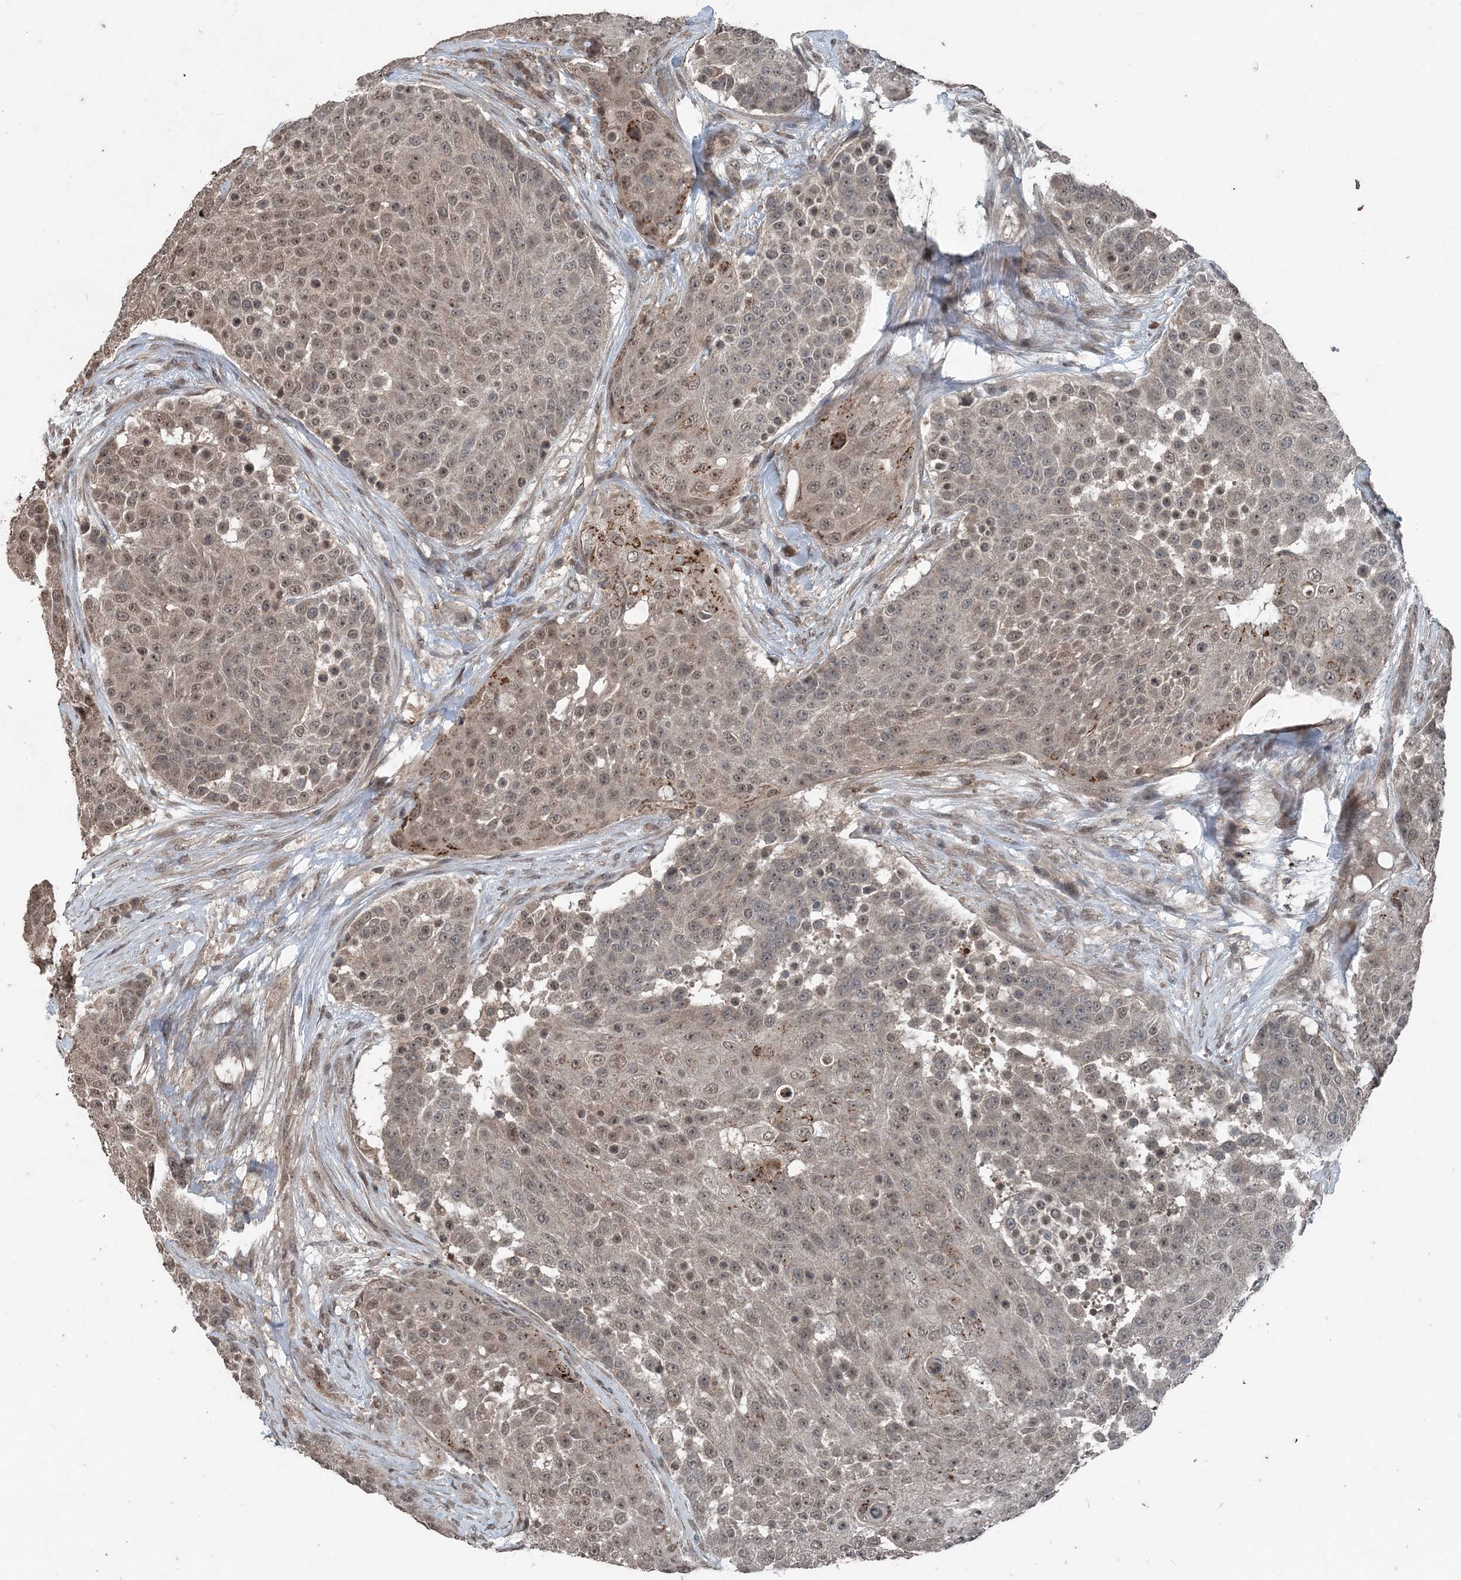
{"staining": {"intensity": "weak", "quantity": "<25%", "location": "cytoplasmic/membranous,nuclear"}, "tissue": "urothelial cancer", "cell_type": "Tumor cells", "image_type": "cancer", "snomed": [{"axis": "morphology", "description": "Urothelial carcinoma, High grade"}, {"axis": "topography", "description": "Urinary bladder"}], "caption": "Protein analysis of high-grade urothelial carcinoma demonstrates no significant staining in tumor cells.", "gene": "CFL1", "patient": {"sex": "female", "age": 63}}